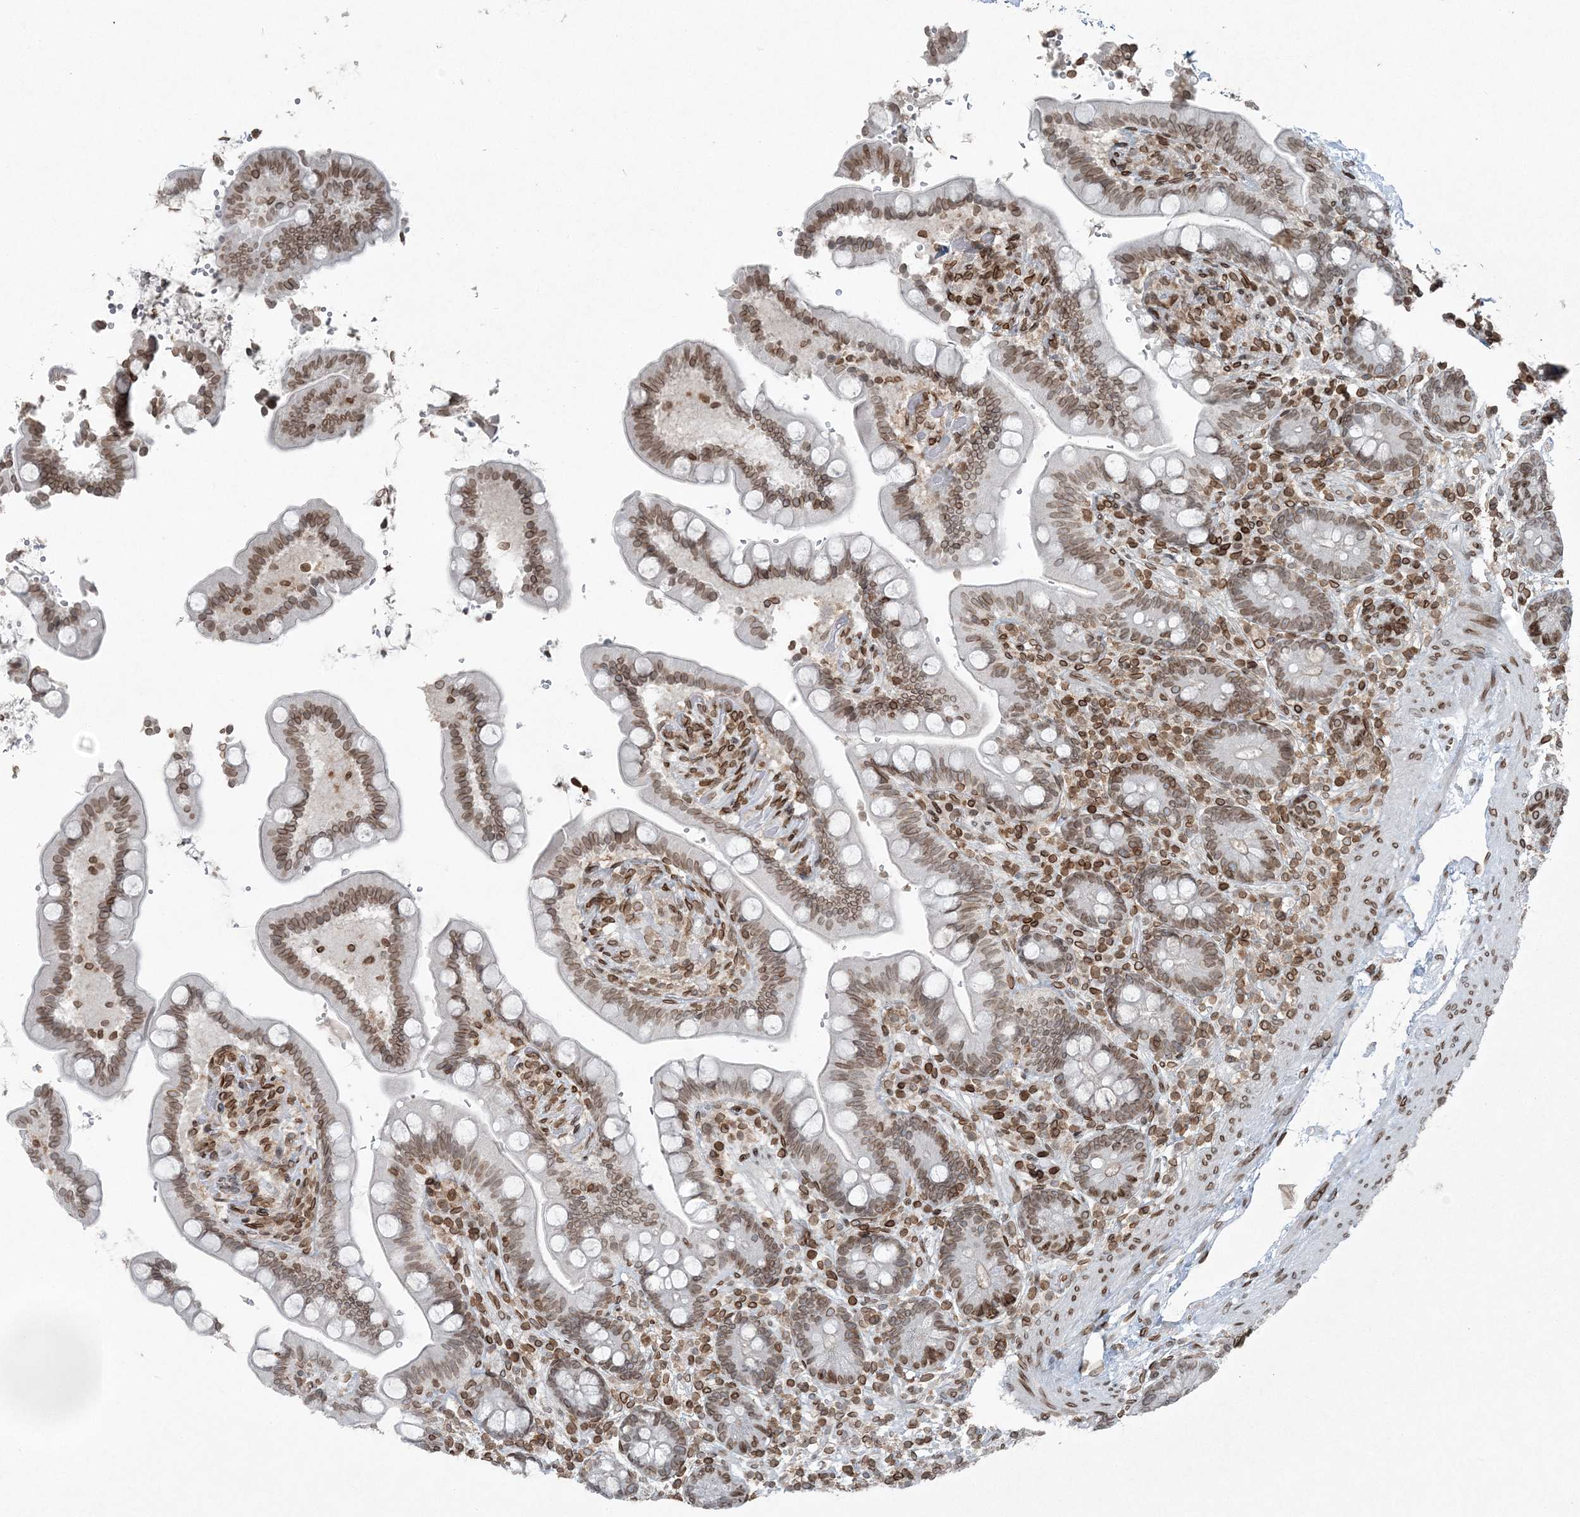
{"staining": {"intensity": "moderate", "quantity": ">75%", "location": "nuclear"}, "tissue": "colon", "cell_type": "Endothelial cells", "image_type": "normal", "snomed": [{"axis": "morphology", "description": "Normal tissue, NOS"}, {"axis": "topography", "description": "Smooth muscle"}, {"axis": "topography", "description": "Colon"}], "caption": "High-magnification brightfield microscopy of benign colon stained with DAB (brown) and counterstained with hematoxylin (blue). endothelial cells exhibit moderate nuclear staining is seen in about>75% of cells. (IHC, brightfield microscopy, high magnification).", "gene": "GJD4", "patient": {"sex": "male", "age": 73}}